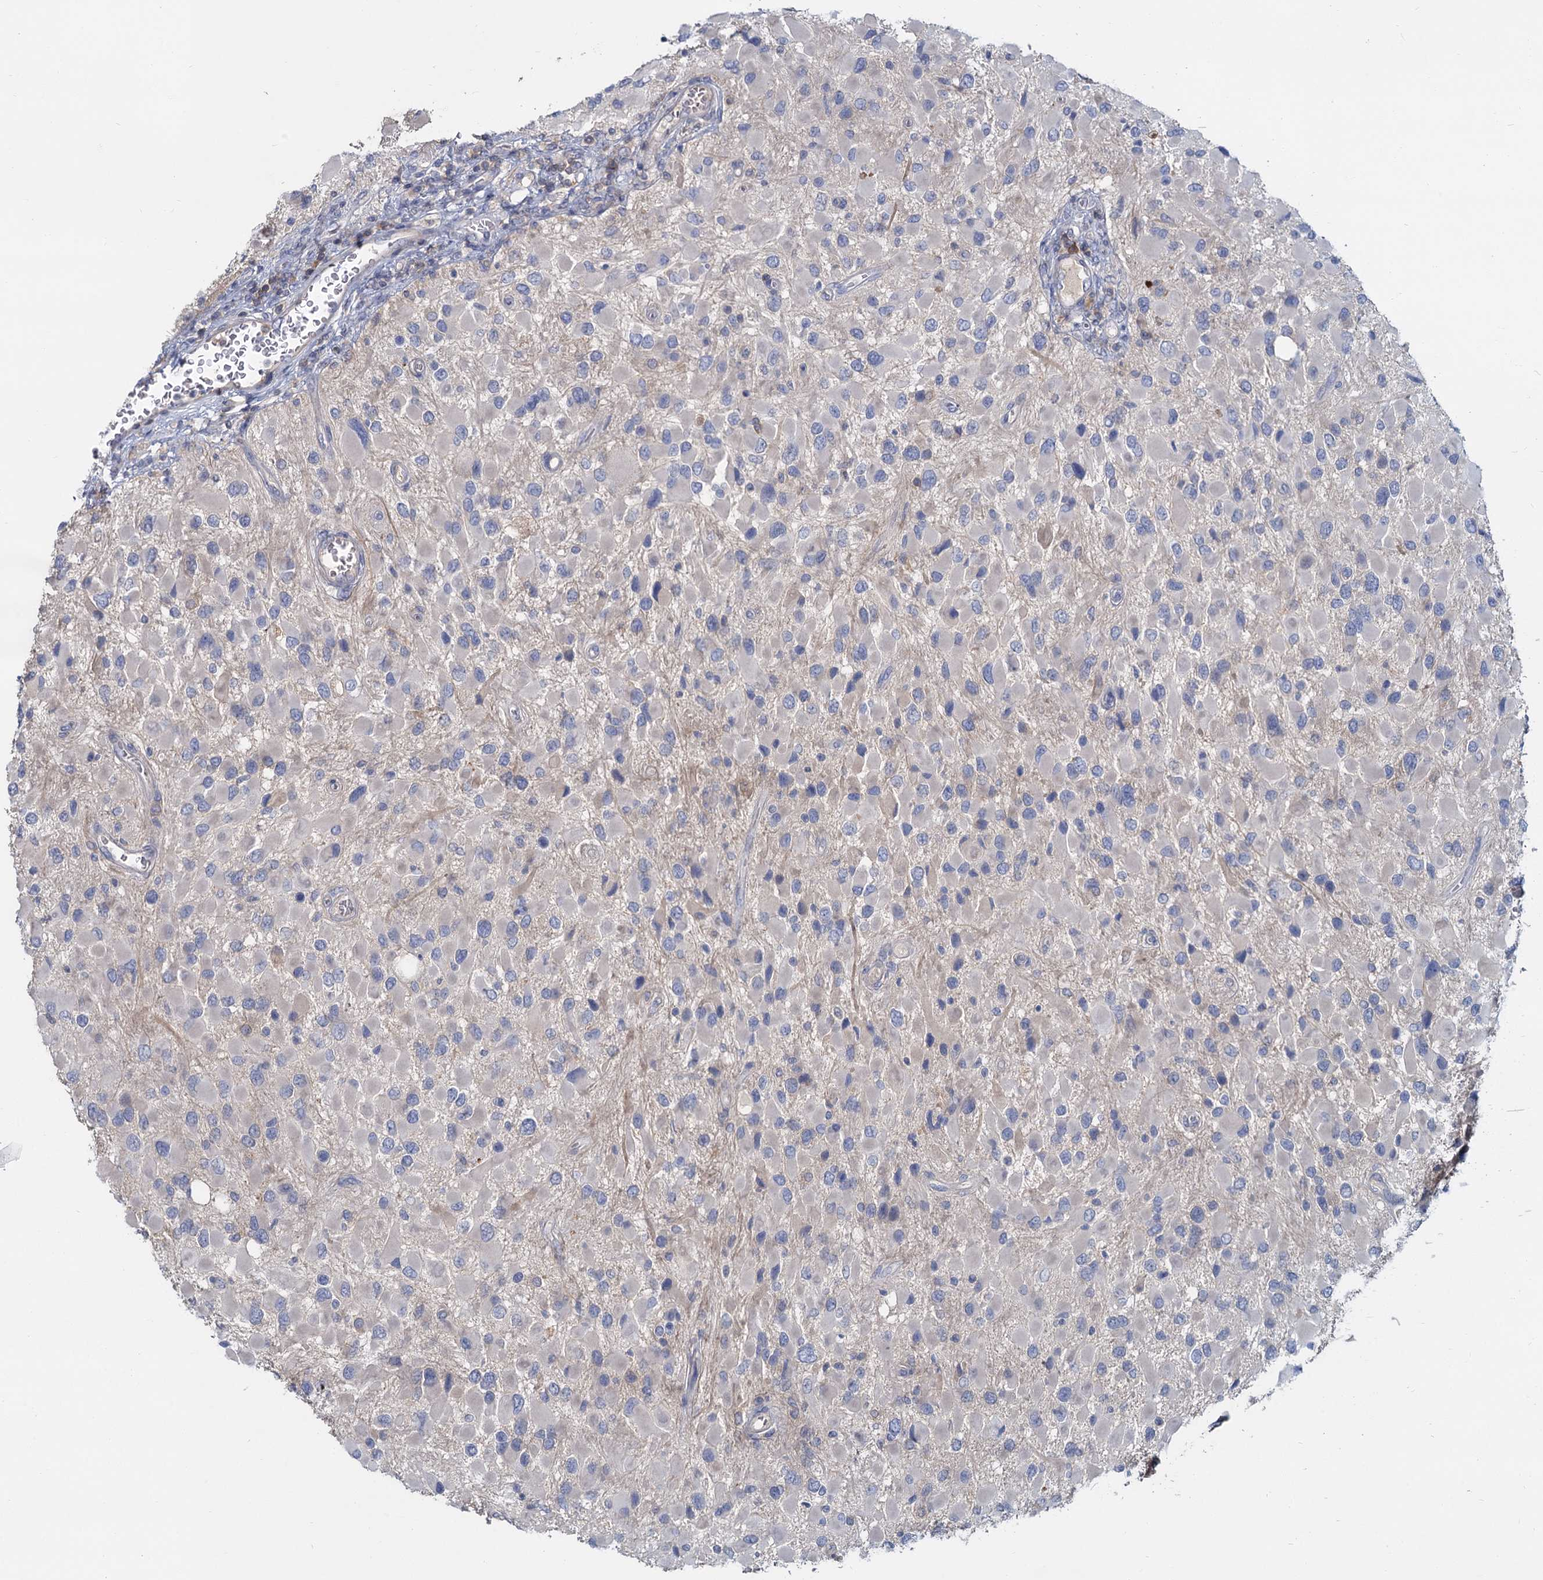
{"staining": {"intensity": "negative", "quantity": "none", "location": "none"}, "tissue": "glioma", "cell_type": "Tumor cells", "image_type": "cancer", "snomed": [{"axis": "morphology", "description": "Glioma, malignant, High grade"}, {"axis": "topography", "description": "Brain"}], "caption": "This is an immunohistochemistry image of malignant high-grade glioma. There is no expression in tumor cells.", "gene": "ACSM3", "patient": {"sex": "male", "age": 53}}